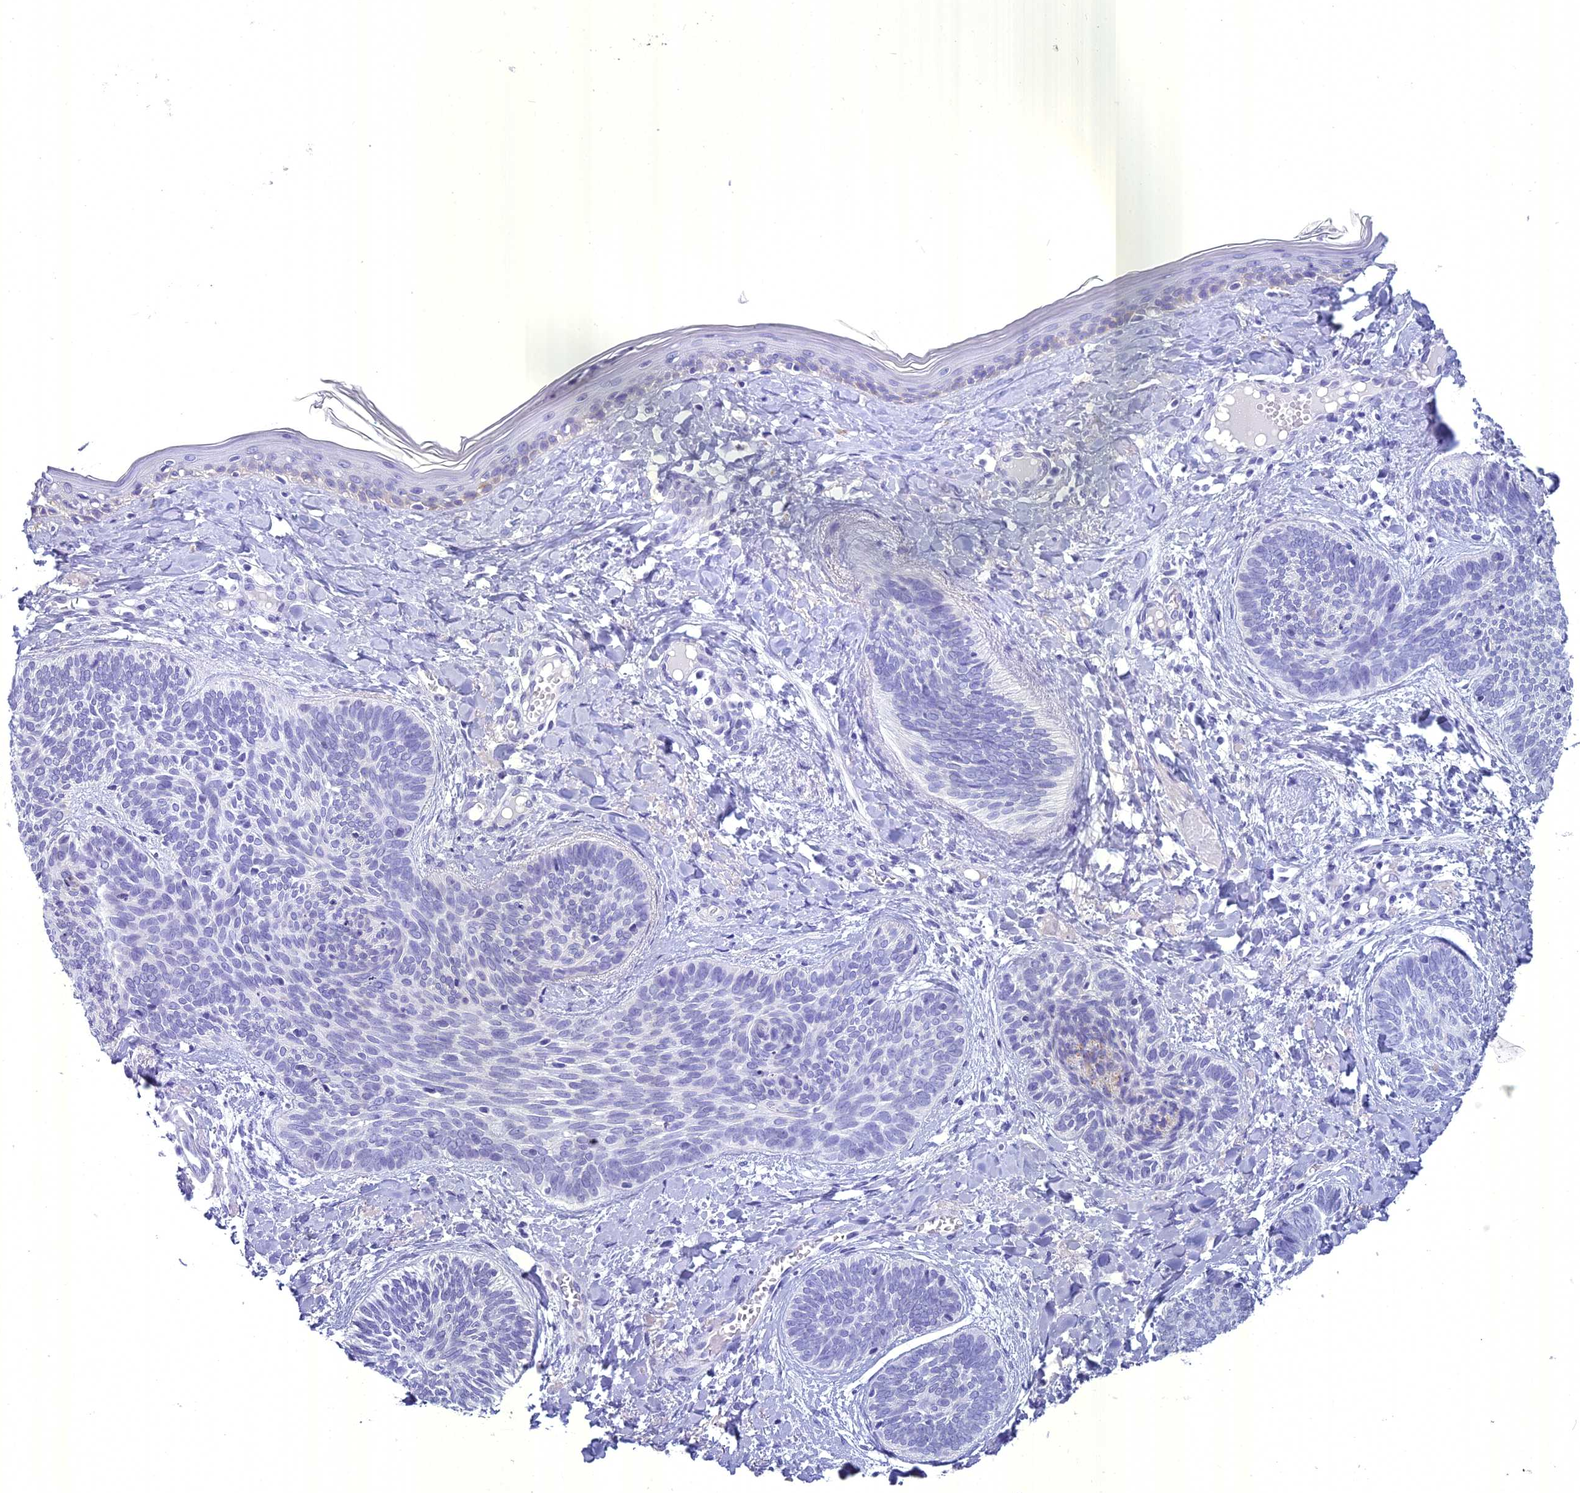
{"staining": {"intensity": "negative", "quantity": "none", "location": "none"}, "tissue": "skin cancer", "cell_type": "Tumor cells", "image_type": "cancer", "snomed": [{"axis": "morphology", "description": "Basal cell carcinoma"}, {"axis": "topography", "description": "Skin"}], "caption": "Immunohistochemistry (IHC) photomicrograph of neoplastic tissue: human skin cancer (basal cell carcinoma) stained with DAB (3,3'-diaminobenzidine) exhibits no significant protein positivity in tumor cells. Nuclei are stained in blue.", "gene": "UNC80", "patient": {"sex": "female", "age": 81}}